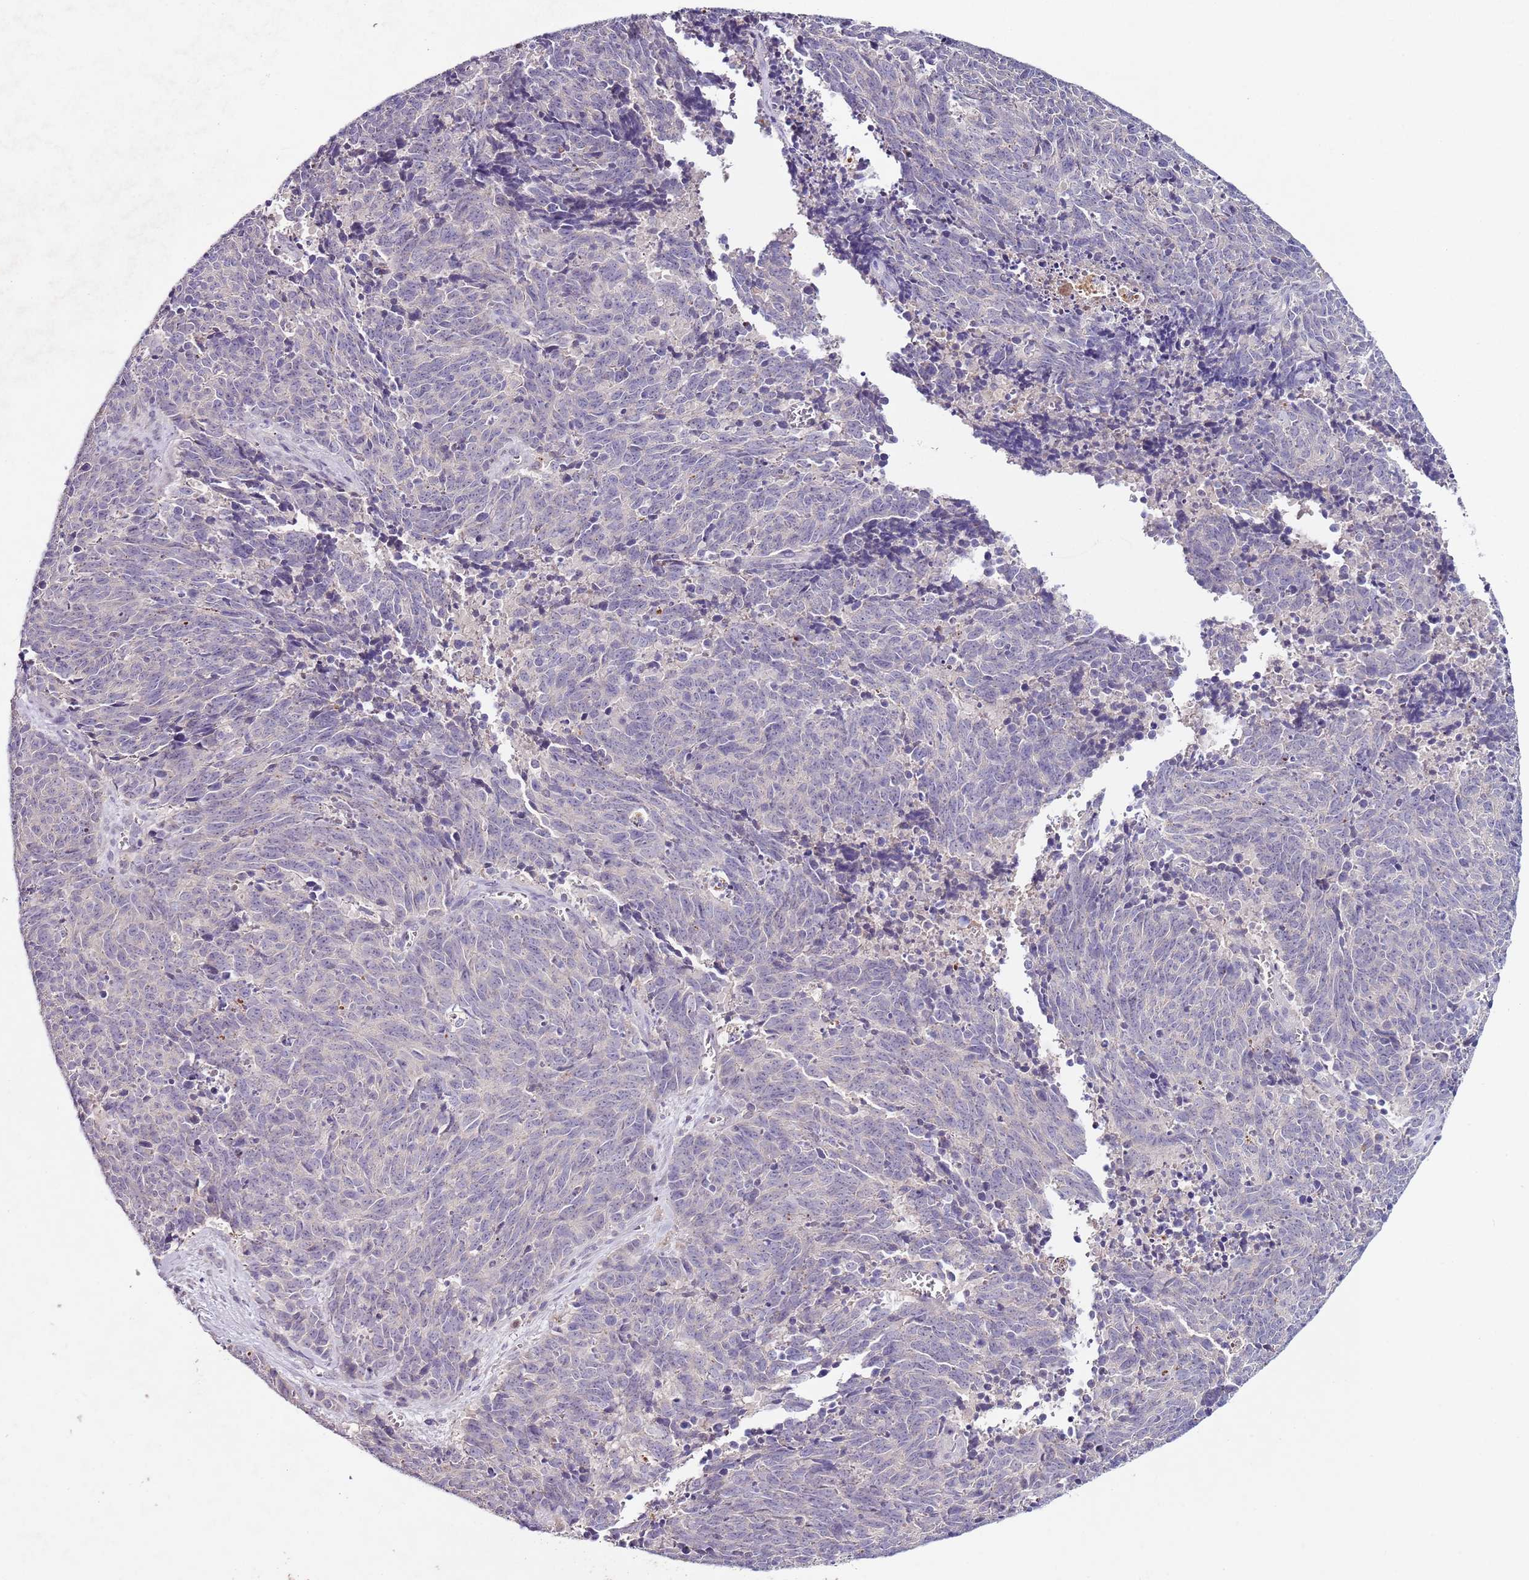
{"staining": {"intensity": "negative", "quantity": "none", "location": "none"}, "tissue": "cervical cancer", "cell_type": "Tumor cells", "image_type": "cancer", "snomed": [{"axis": "morphology", "description": "Squamous cell carcinoma, NOS"}, {"axis": "topography", "description": "Cervix"}], "caption": "This is an IHC histopathology image of cervical cancer (squamous cell carcinoma). There is no staining in tumor cells.", "gene": "NRDE2", "patient": {"sex": "female", "age": 29}}